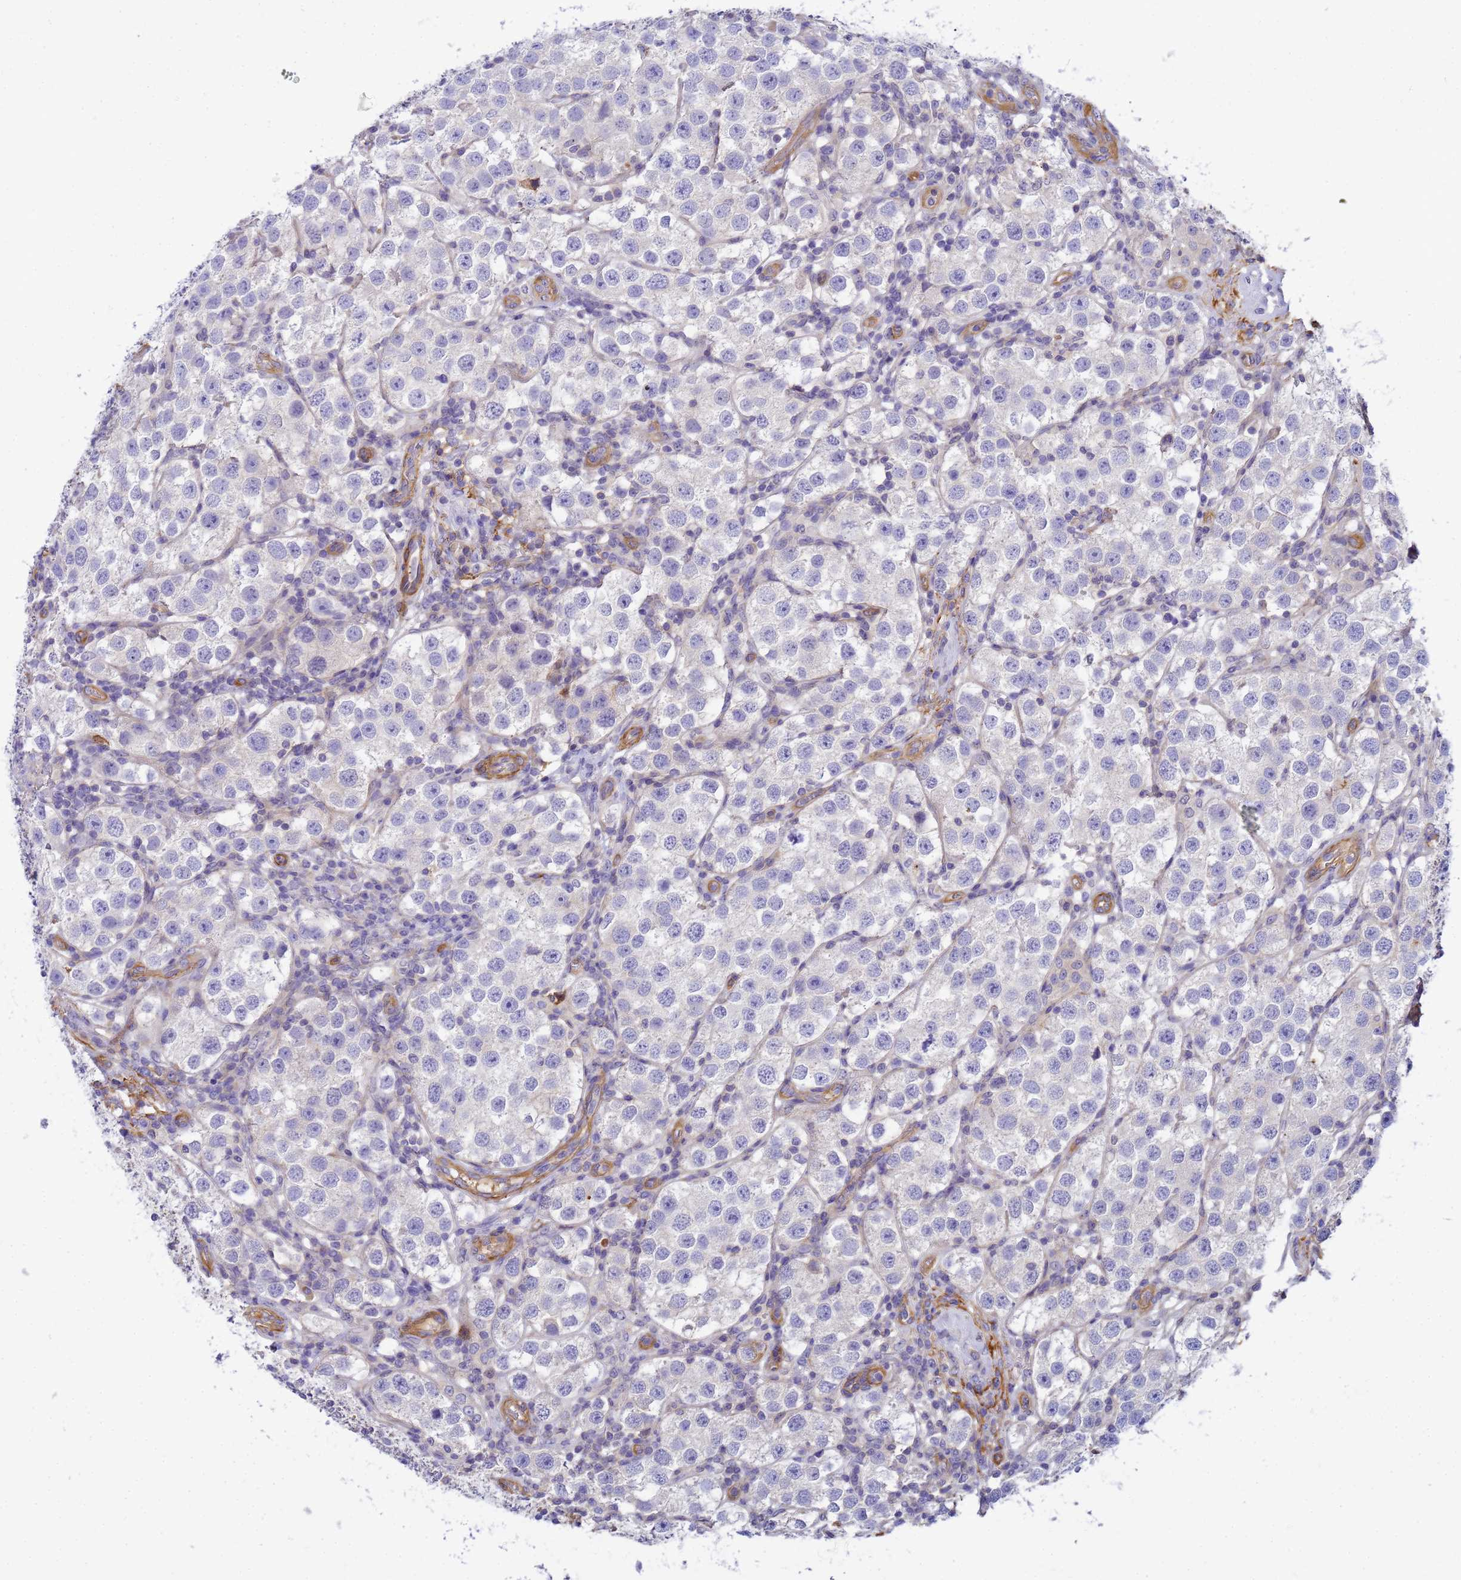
{"staining": {"intensity": "negative", "quantity": "none", "location": "none"}, "tissue": "testis cancer", "cell_type": "Tumor cells", "image_type": "cancer", "snomed": [{"axis": "morphology", "description": "Seminoma, NOS"}, {"axis": "topography", "description": "Testis"}], "caption": "A histopathology image of testis cancer (seminoma) stained for a protein demonstrates no brown staining in tumor cells.", "gene": "MYL12A", "patient": {"sex": "male", "age": 37}}